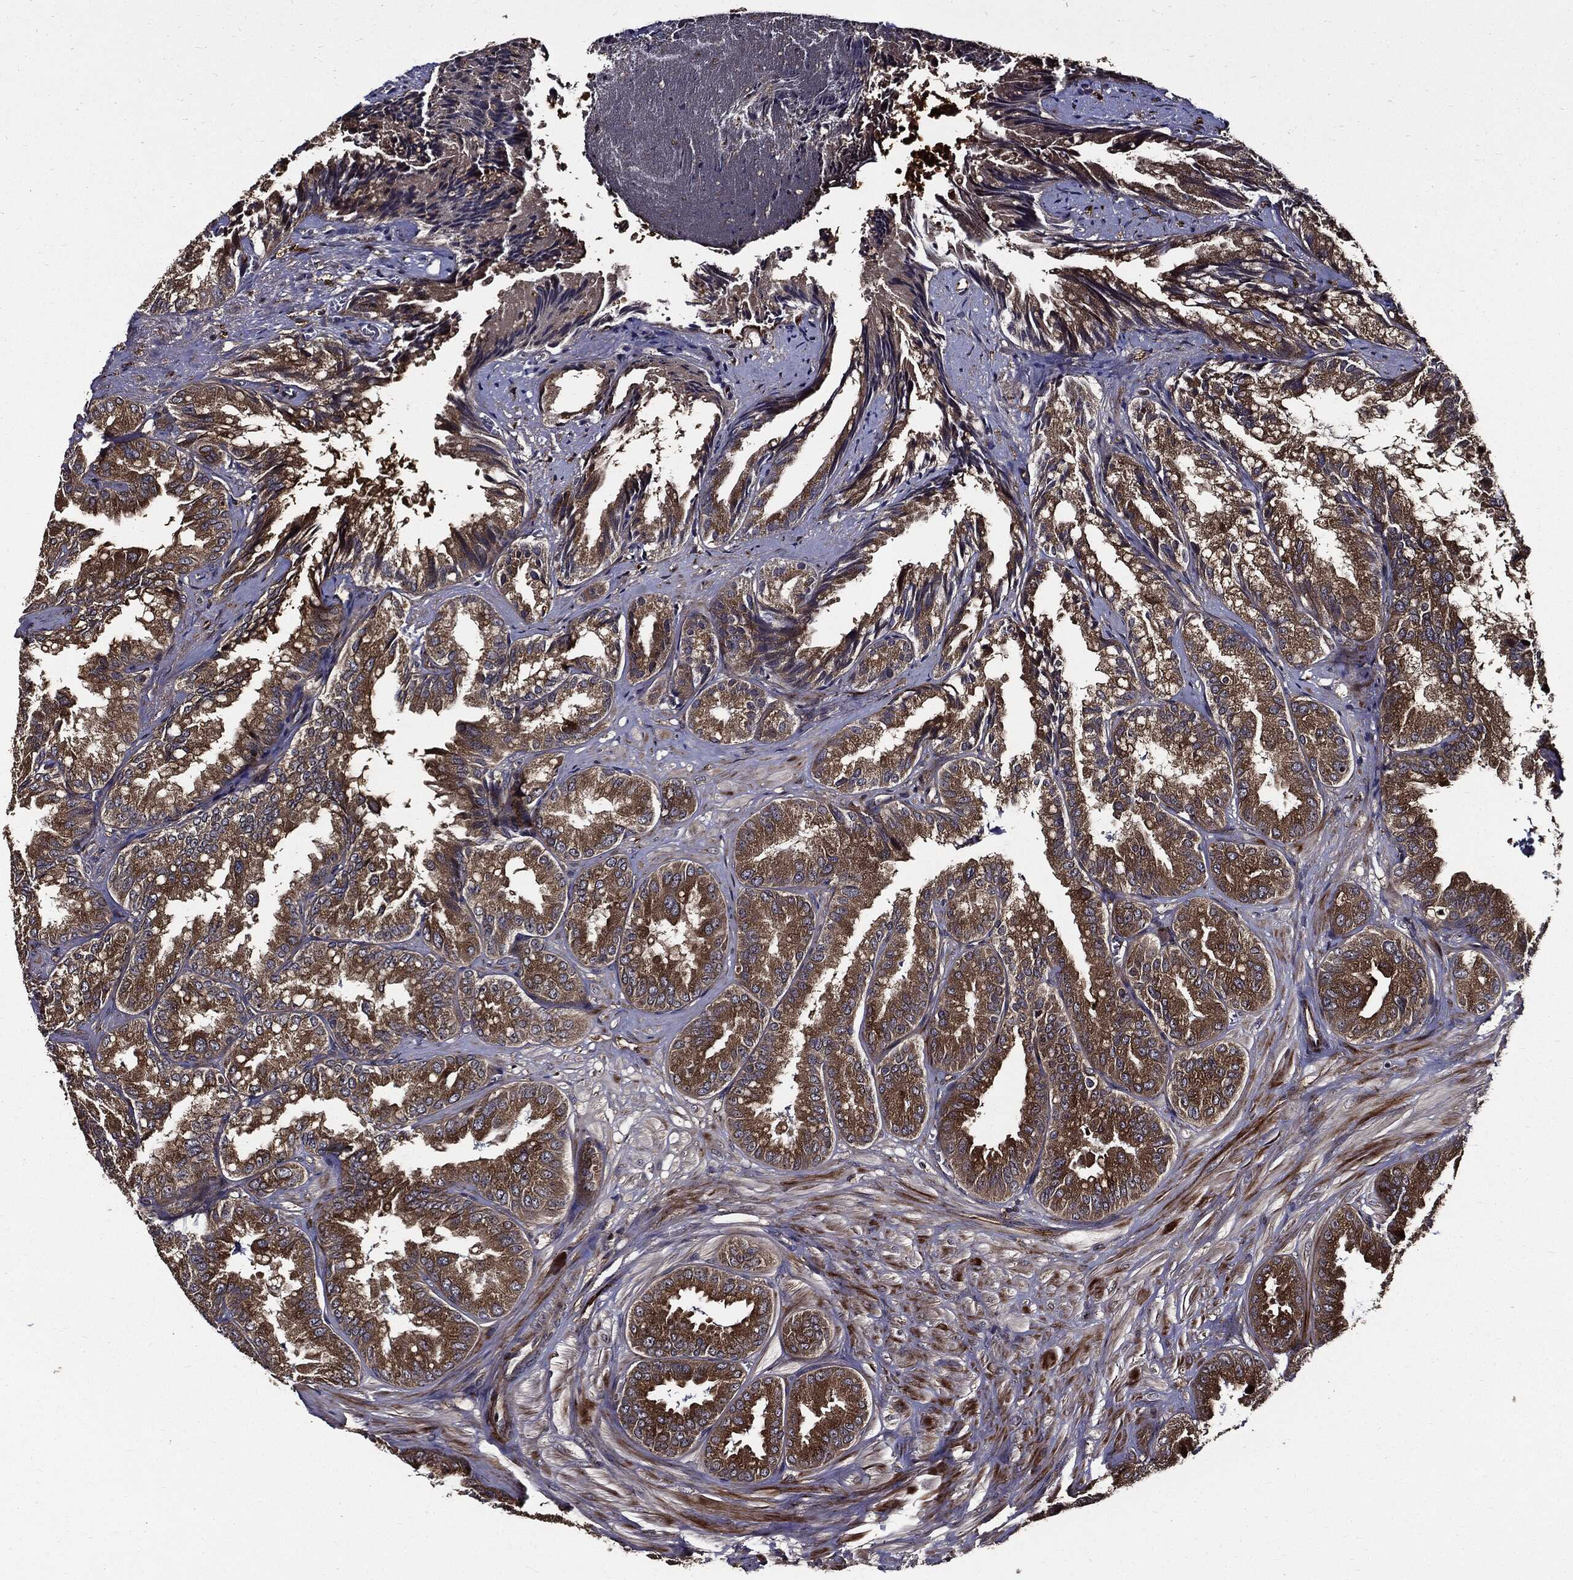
{"staining": {"intensity": "strong", "quantity": "25%-75%", "location": "cytoplasmic/membranous"}, "tissue": "epididymis", "cell_type": "Glandular cells", "image_type": "normal", "snomed": [{"axis": "morphology", "description": "Normal tissue, NOS"}, {"axis": "topography", "description": "Seminal veicle"}, {"axis": "topography", "description": "Epididymis"}], "caption": "Immunohistochemistry (IHC) of normal human epididymis exhibits high levels of strong cytoplasmic/membranous expression in about 25%-75% of glandular cells.", "gene": "HTT", "patient": {"sex": "male", "age": 63}}